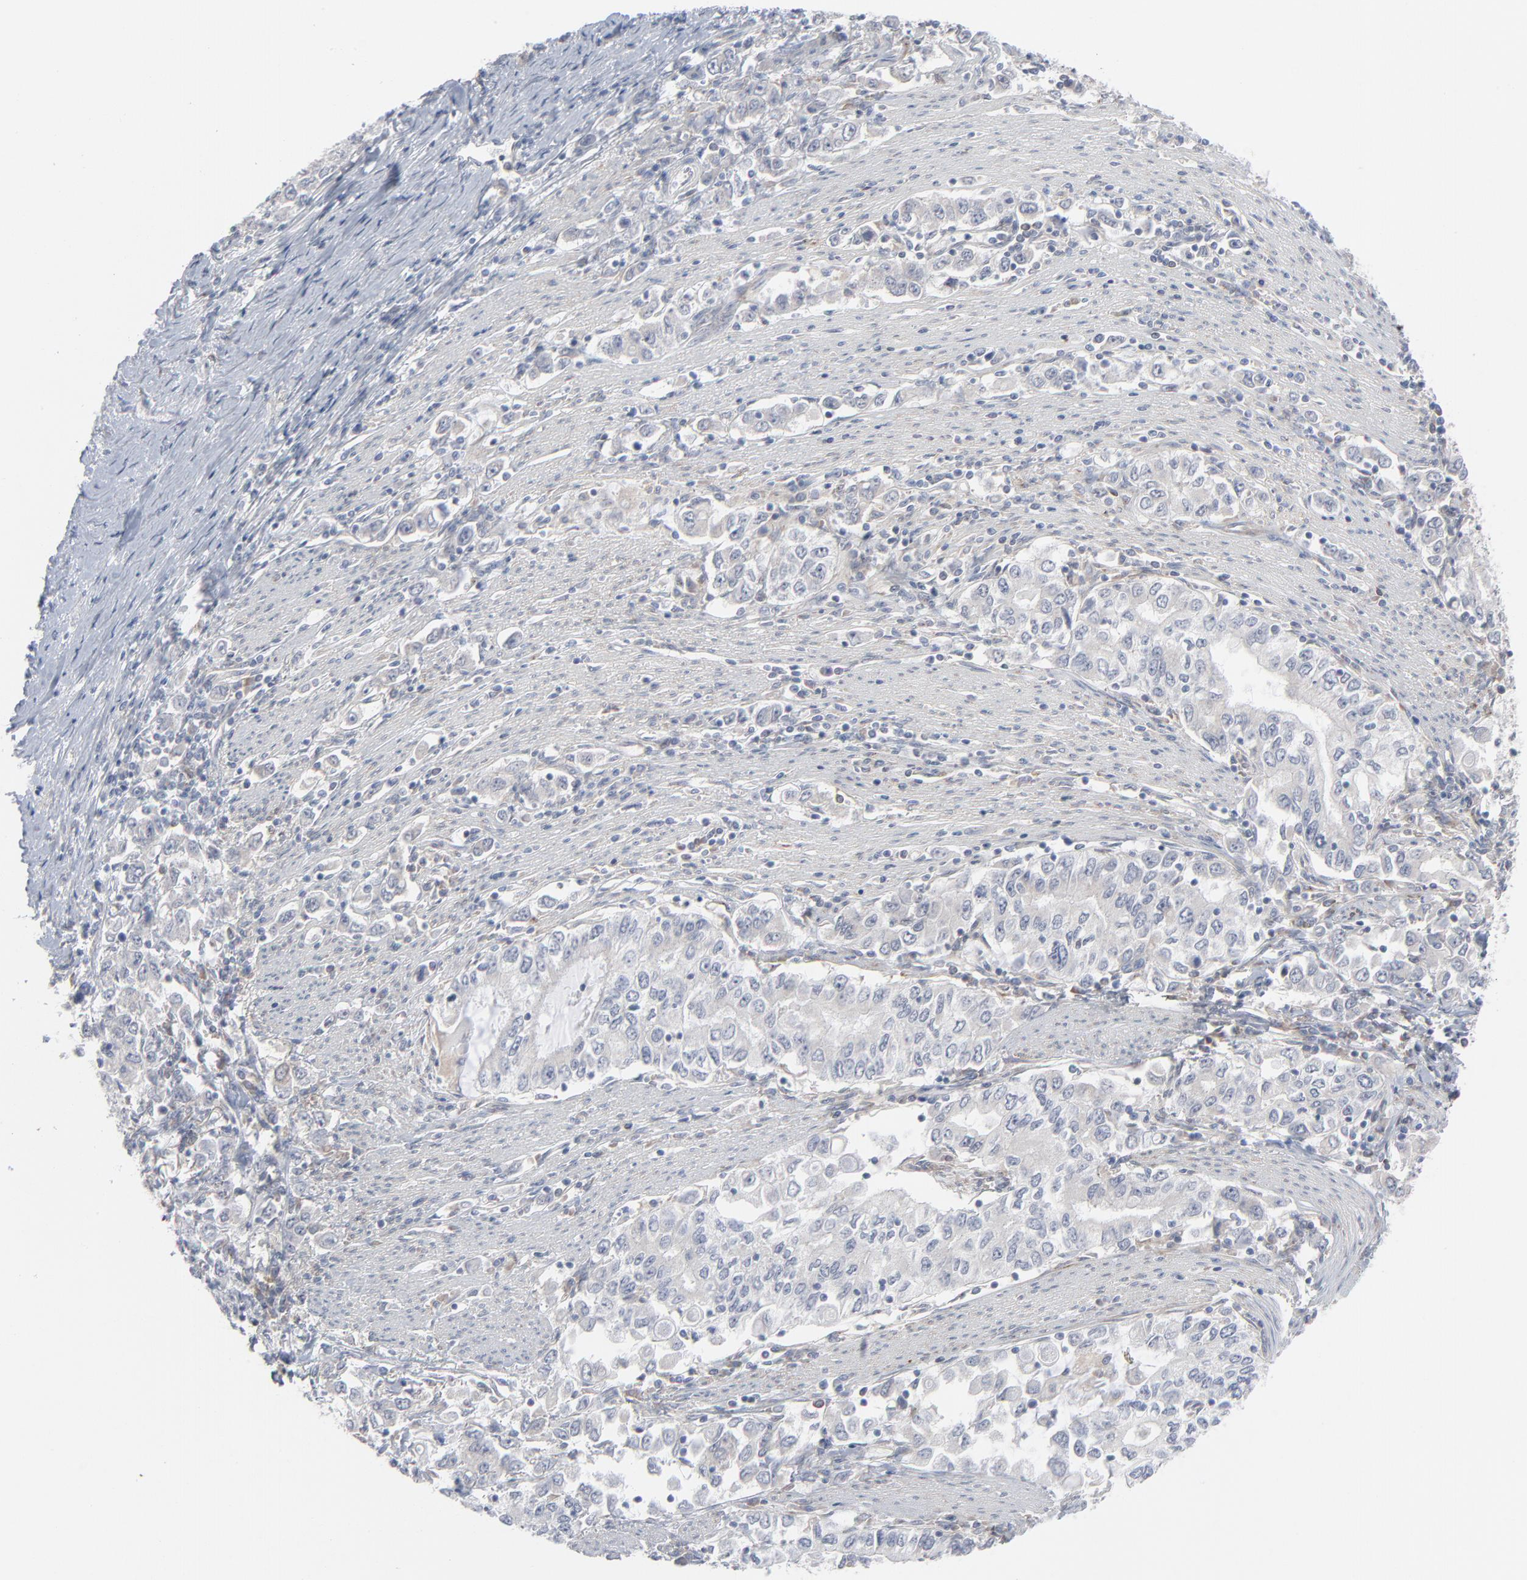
{"staining": {"intensity": "negative", "quantity": "none", "location": "none"}, "tissue": "stomach cancer", "cell_type": "Tumor cells", "image_type": "cancer", "snomed": [{"axis": "morphology", "description": "Adenocarcinoma, NOS"}, {"axis": "topography", "description": "Stomach, lower"}], "caption": "Tumor cells are negative for brown protein staining in stomach cancer.", "gene": "KDSR", "patient": {"sex": "female", "age": 72}}